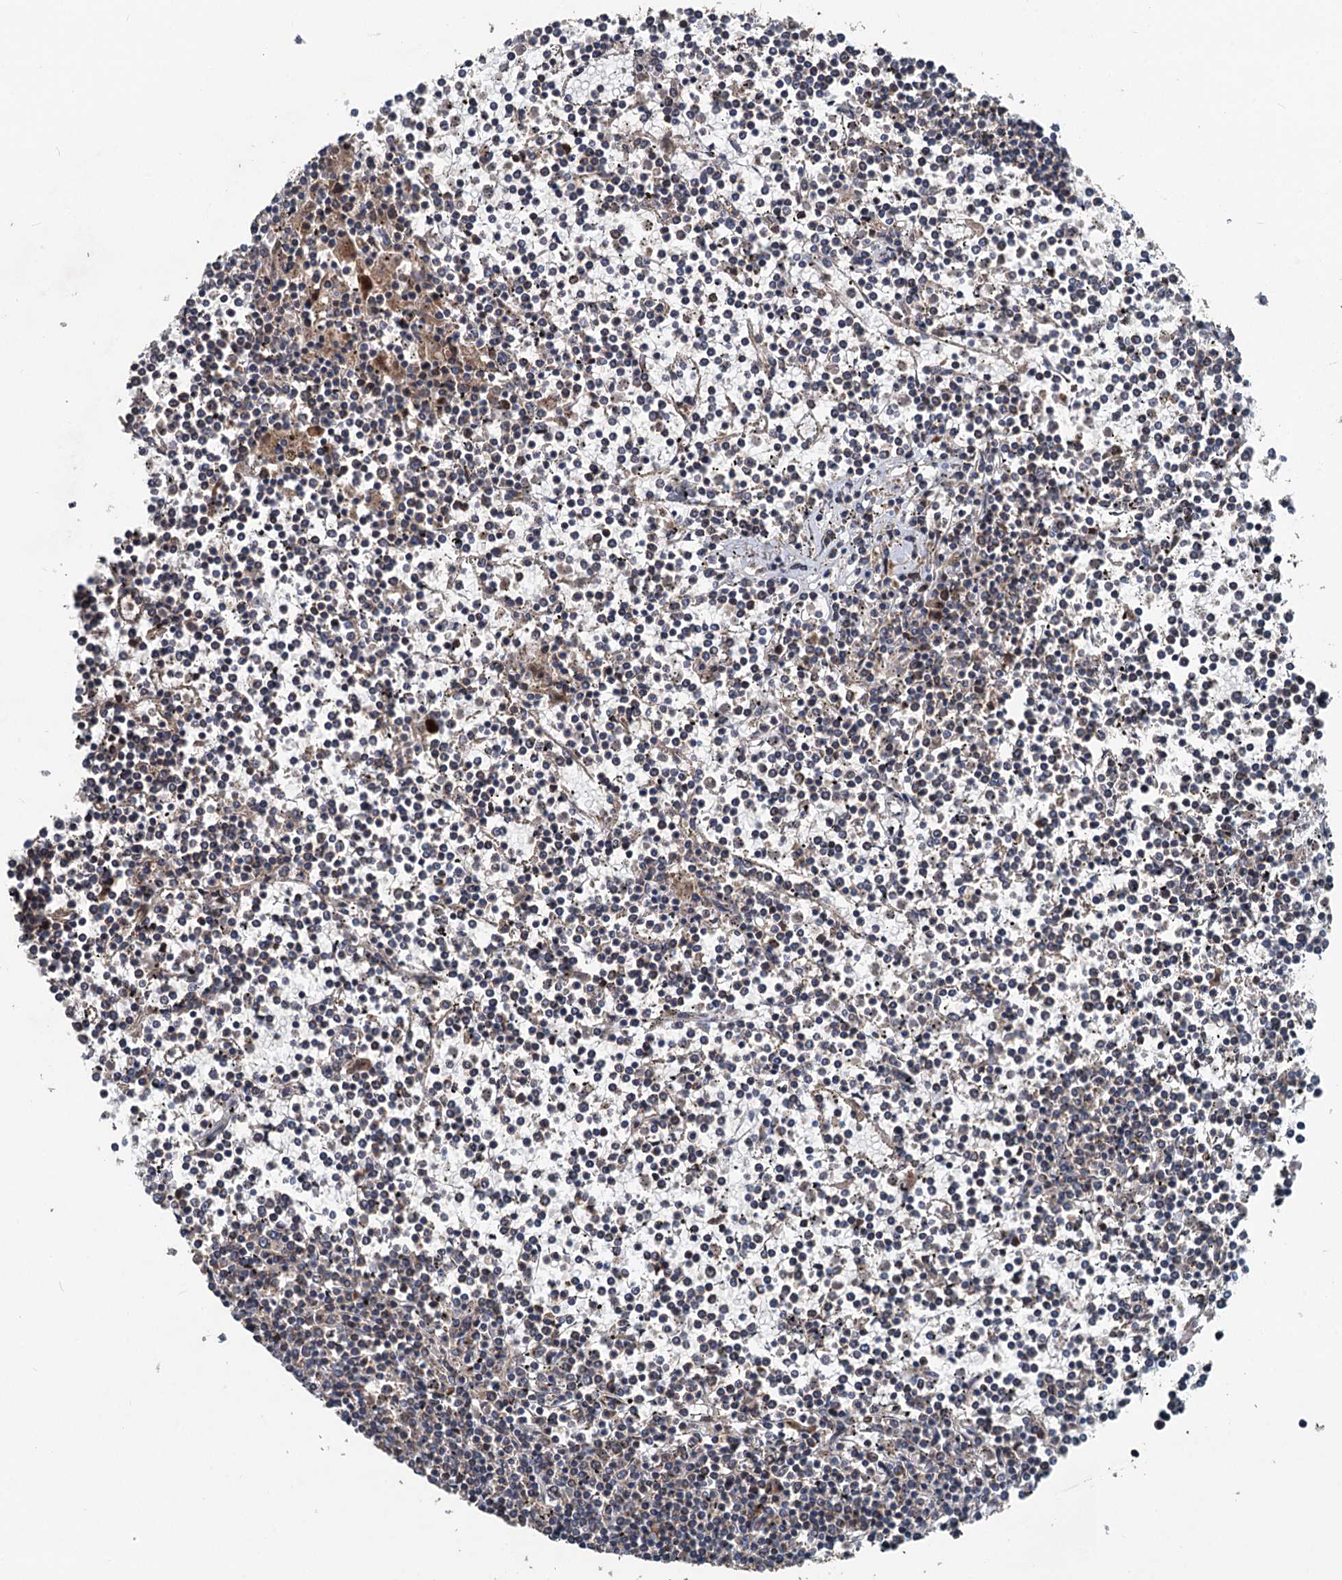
{"staining": {"intensity": "negative", "quantity": "none", "location": "none"}, "tissue": "lymphoma", "cell_type": "Tumor cells", "image_type": "cancer", "snomed": [{"axis": "morphology", "description": "Malignant lymphoma, non-Hodgkin's type, Low grade"}, {"axis": "topography", "description": "Spleen"}], "caption": "A histopathology image of human malignant lymphoma, non-Hodgkin's type (low-grade) is negative for staining in tumor cells.", "gene": "OTUB1", "patient": {"sex": "female", "age": 19}}